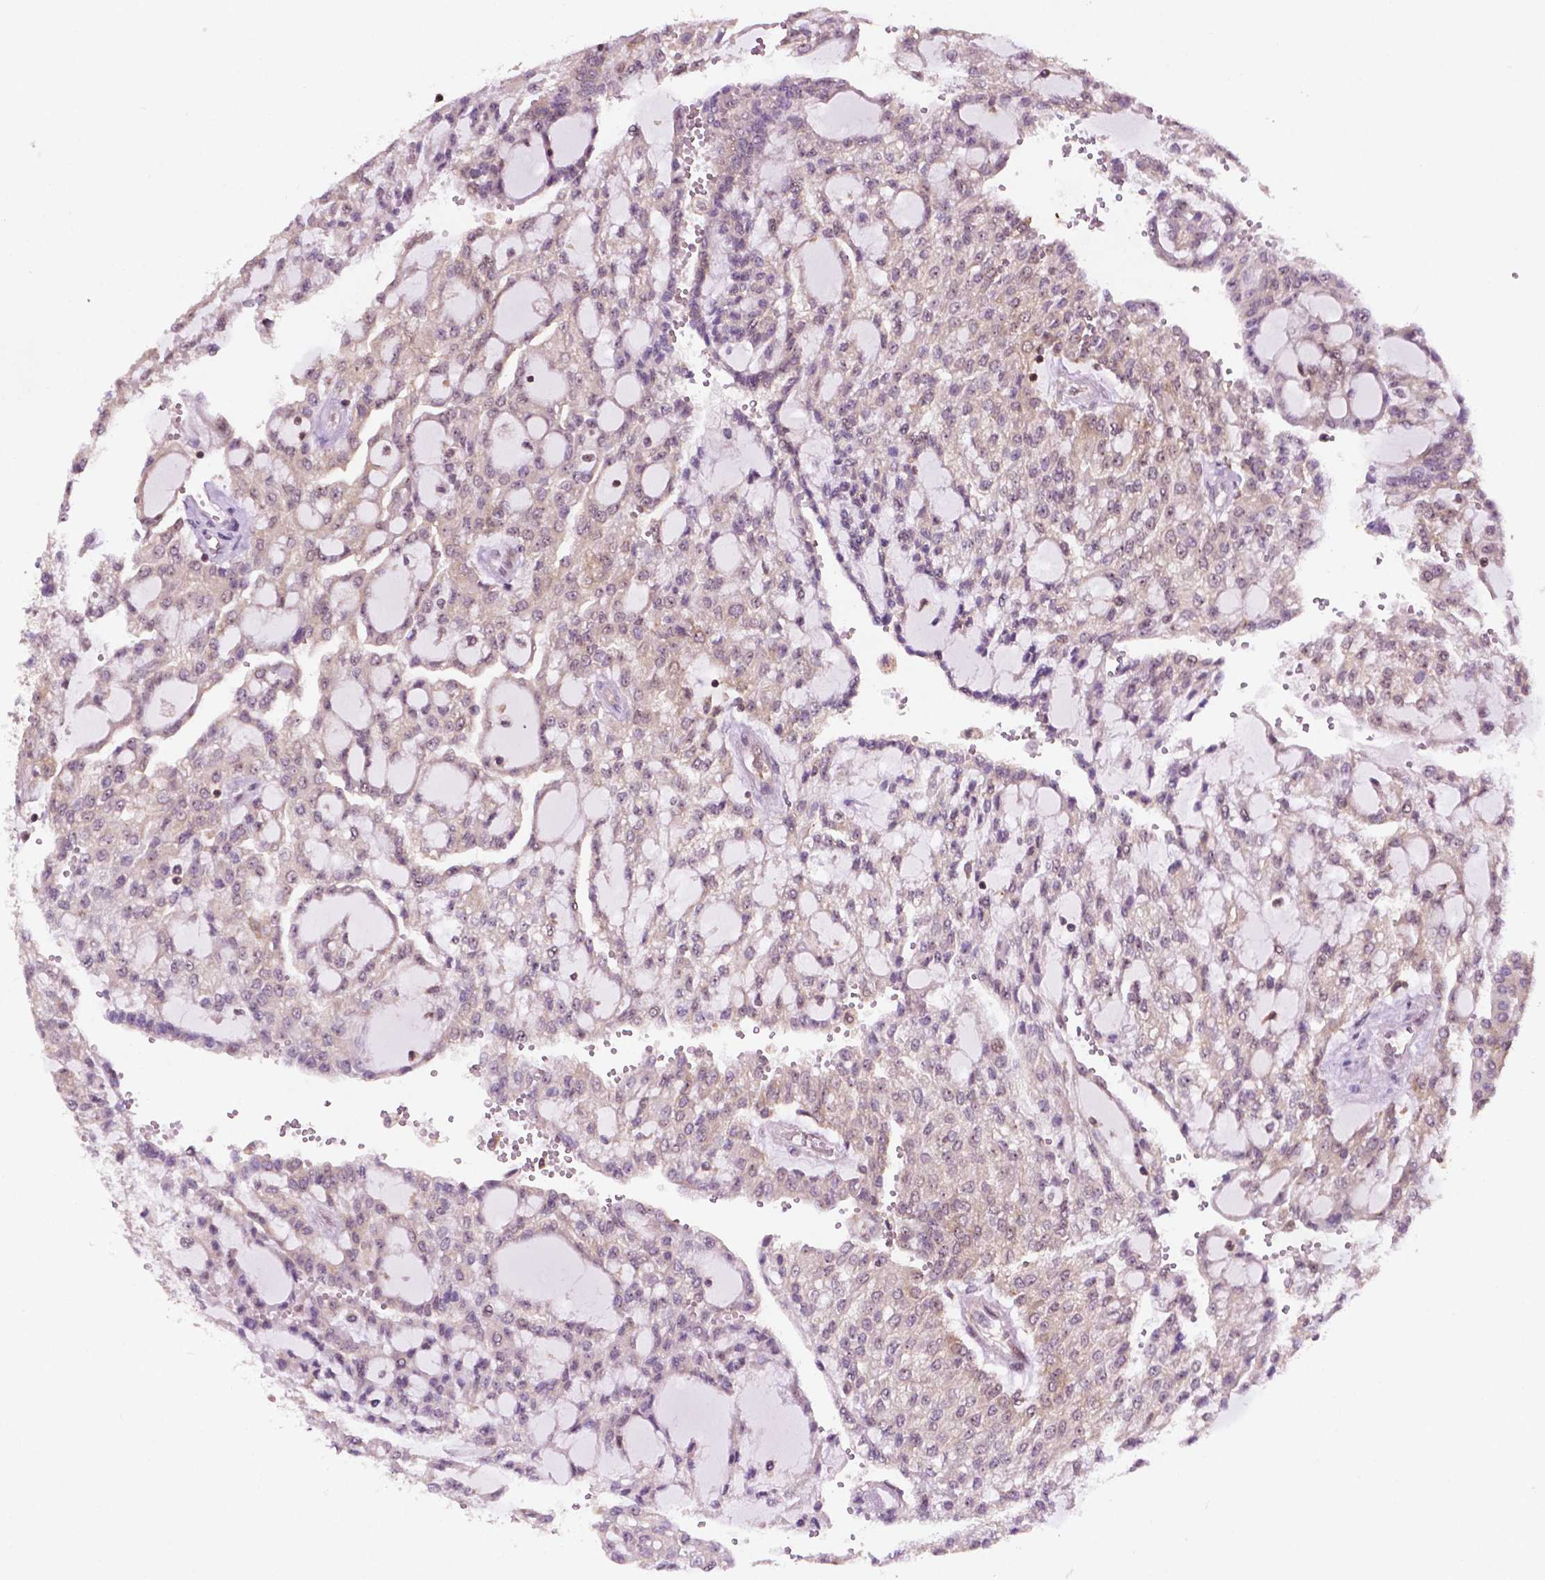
{"staining": {"intensity": "negative", "quantity": "none", "location": "none"}, "tissue": "renal cancer", "cell_type": "Tumor cells", "image_type": "cancer", "snomed": [{"axis": "morphology", "description": "Adenocarcinoma, NOS"}, {"axis": "topography", "description": "Kidney"}], "caption": "An immunohistochemistry (IHC) micrograph of renal adenocarcinoma is shown. There is no staining in tumor cells of renal adenocarcinoma.", "gene": "TMX2", "patient": {"sex": "male", "age": 63}}